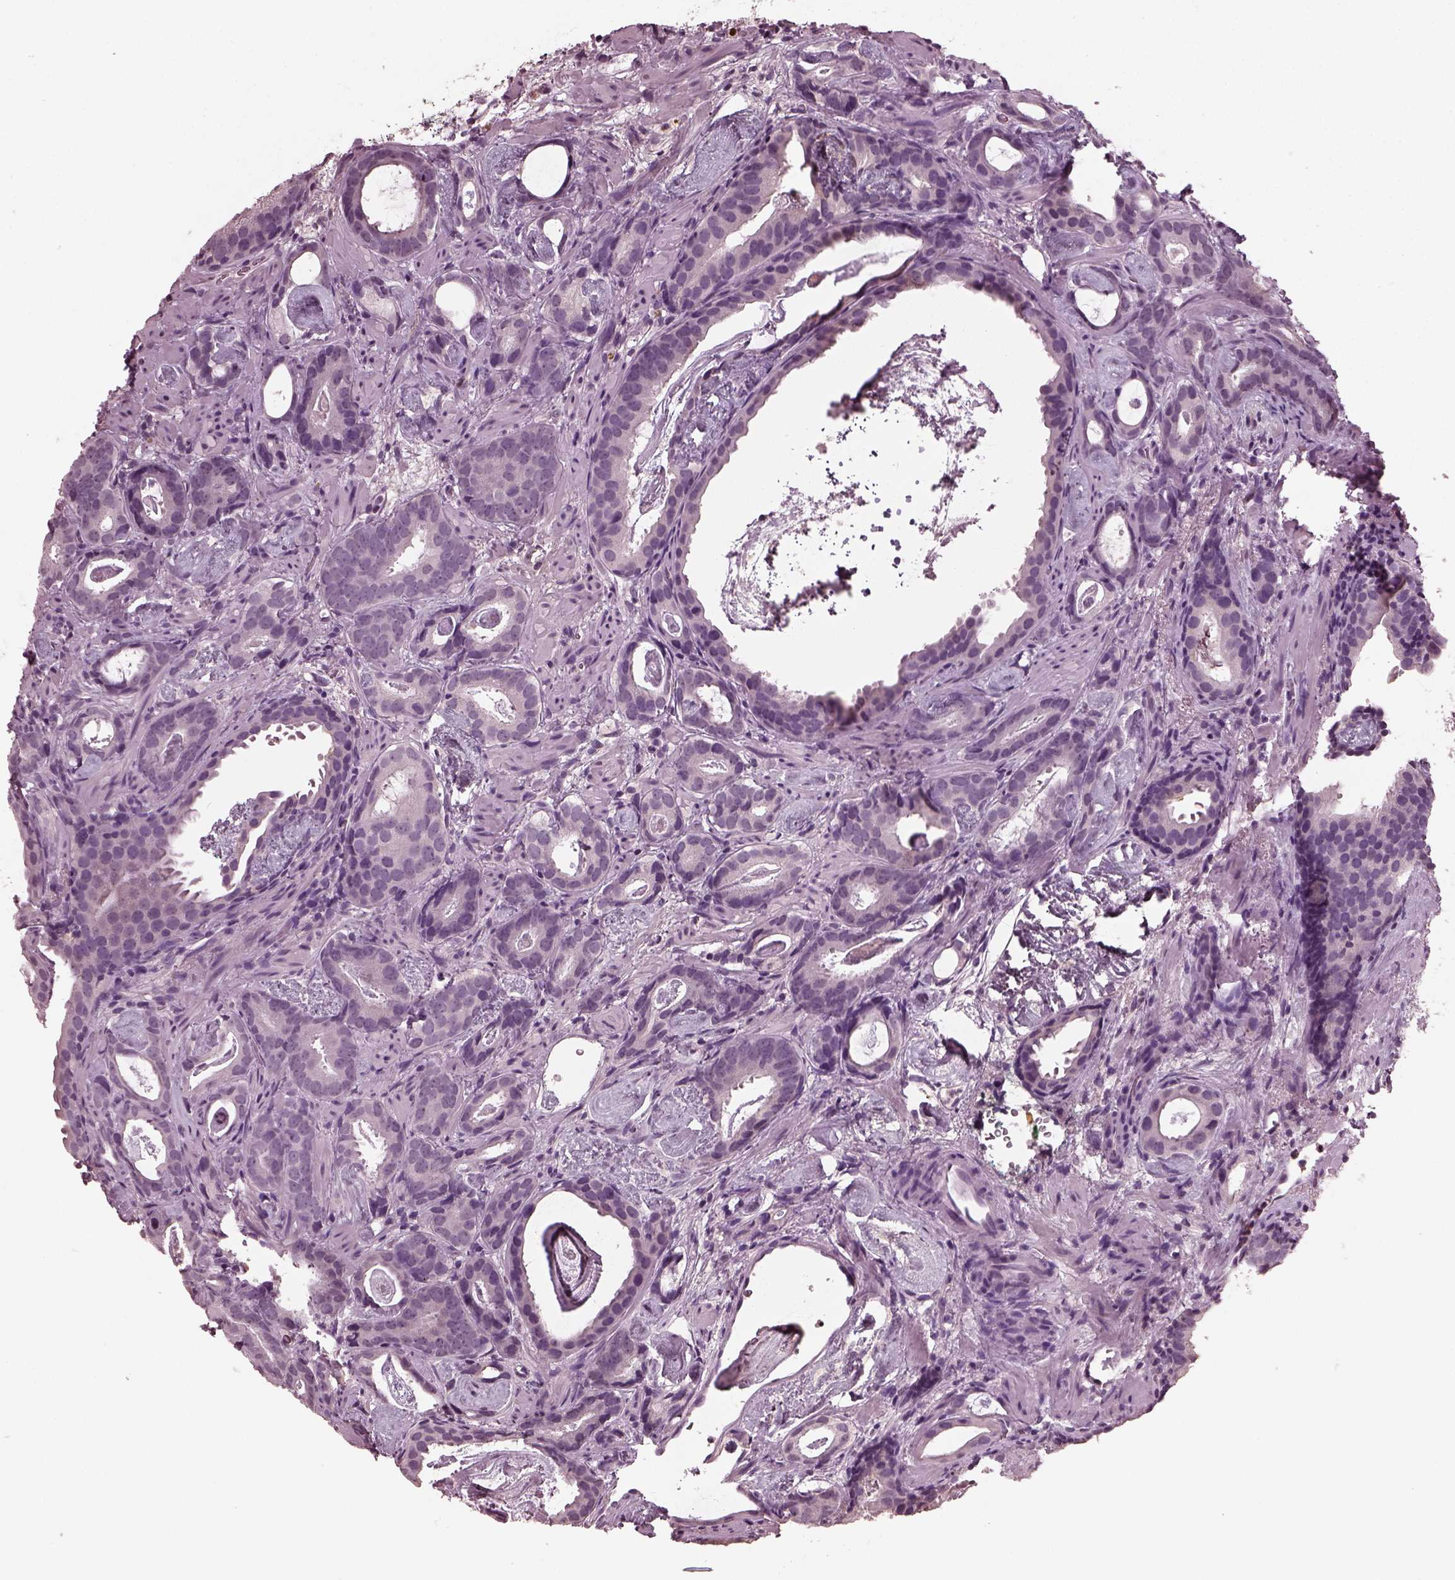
{"staining": {"intensity": "negative", "quantity": "none", "location": "none"}, "tissue": "prostate cancer", "cell_type": "Tumor cells", "image_type": "cancer", "snomed": [{"axis": "morphology", "description": "Adenocarcinoma, Low grade"}, {"axis": "topography", "description": "Prostate and seminal vesicle, NOS"}], "caption": "Immunohistochemical staining of prostate cancer (low-grade adenocarcinoma) demonstrates no significant staining in tumor cells.", "gene": "TSKS", "patient": {"sex": "male", "age": 71}}